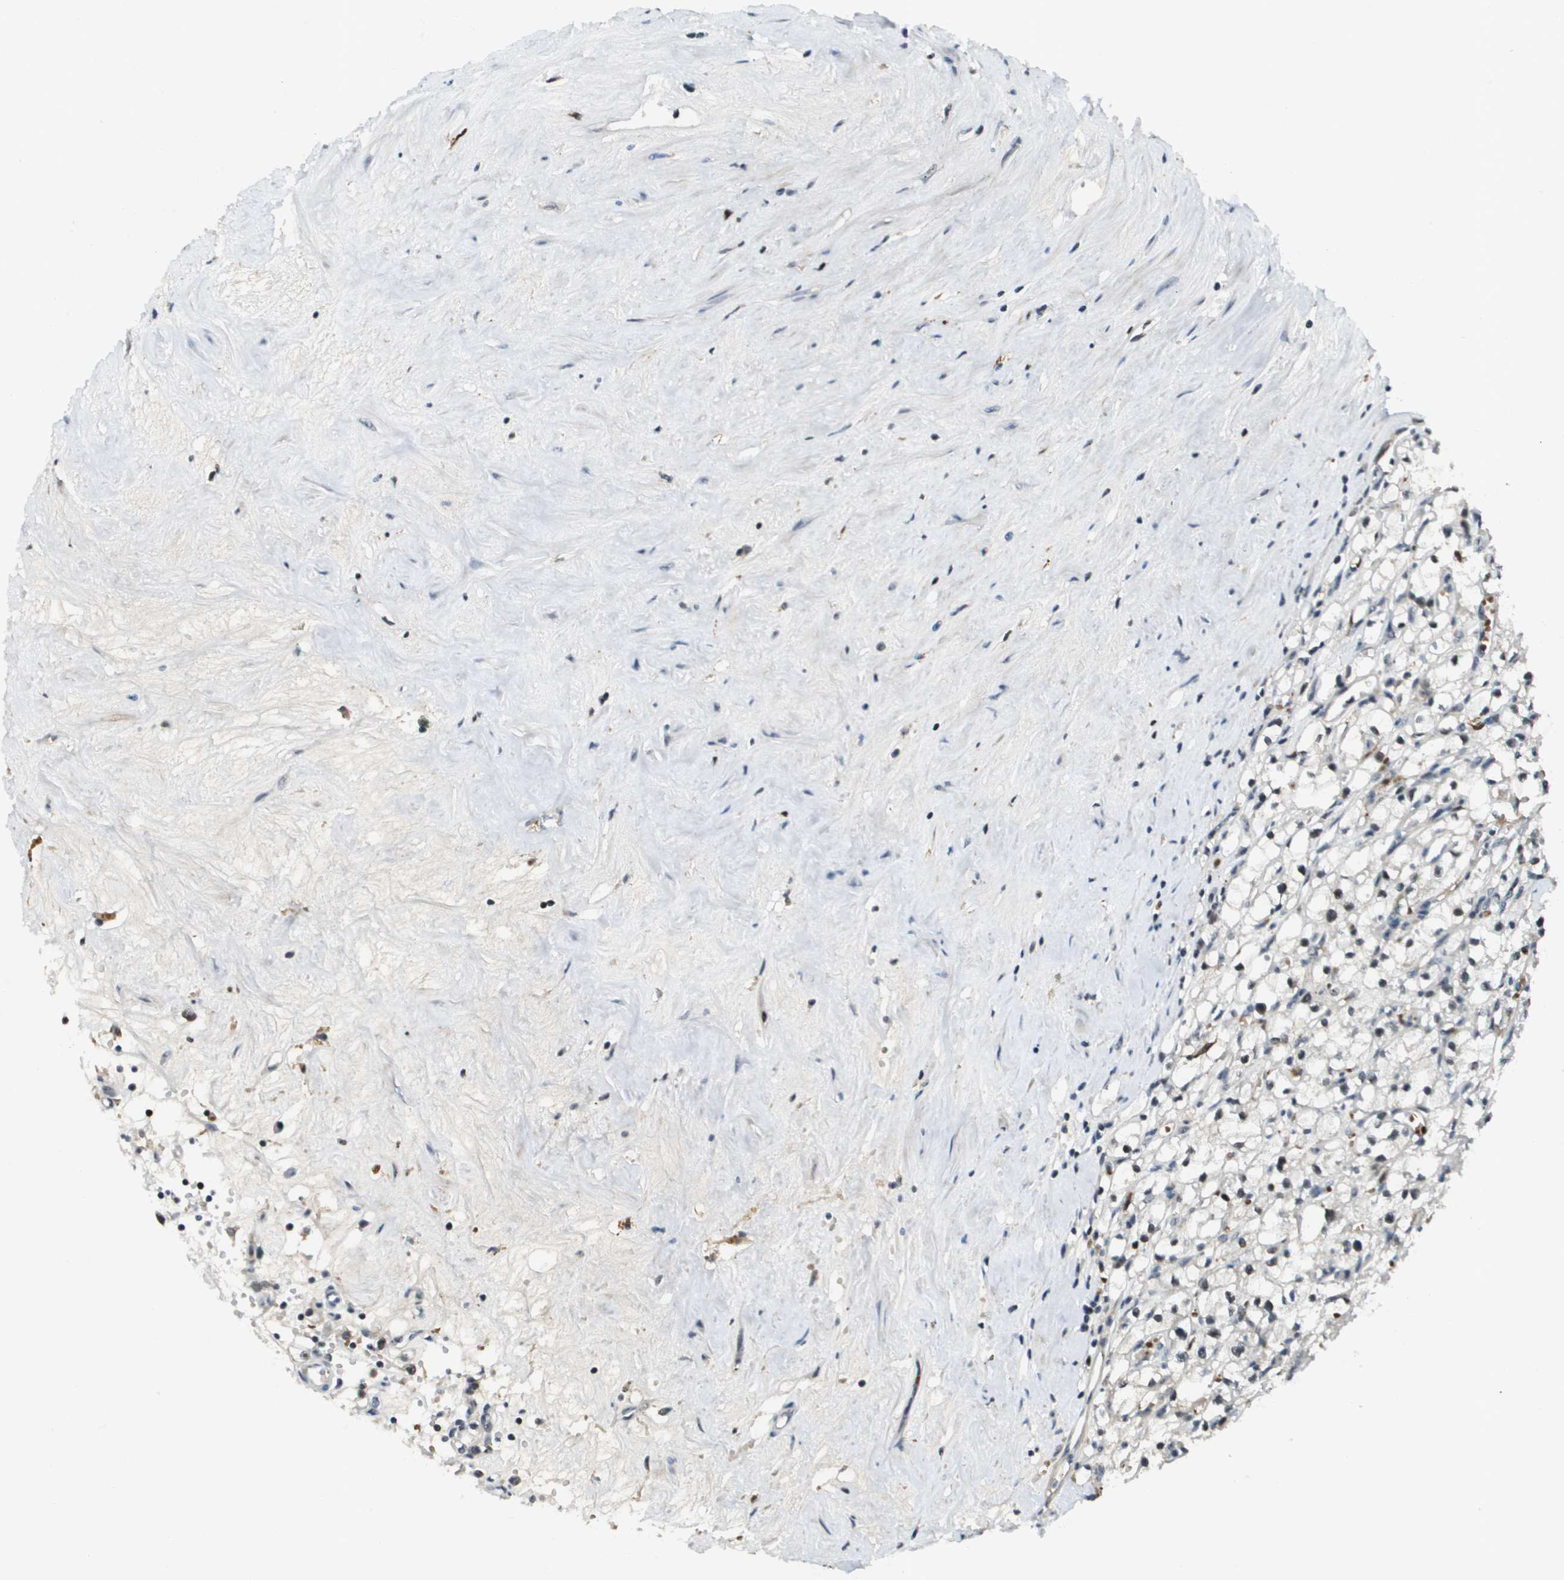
{"staining": {"intensity": "moderate", "quantity": "25%-75%", "location": "nuclear"}, "tissue": "renal cancer", "cell_type": "Tumor cells", "image_type": "cancer", "snomed": [{"axis": "morphology", "description": "Adenocarcinoma, NOS"}, {"axis": "topography", "description": "Kidney"}], "caption": "There is medium levels of moderate nuclear positivity in tumor cells of renal cancer (adenocarcinoma), as demonstrated by immunohistochemical staining (brown color).", "gene": "EP400", "patient": {"sex": "male", "age": 56}}